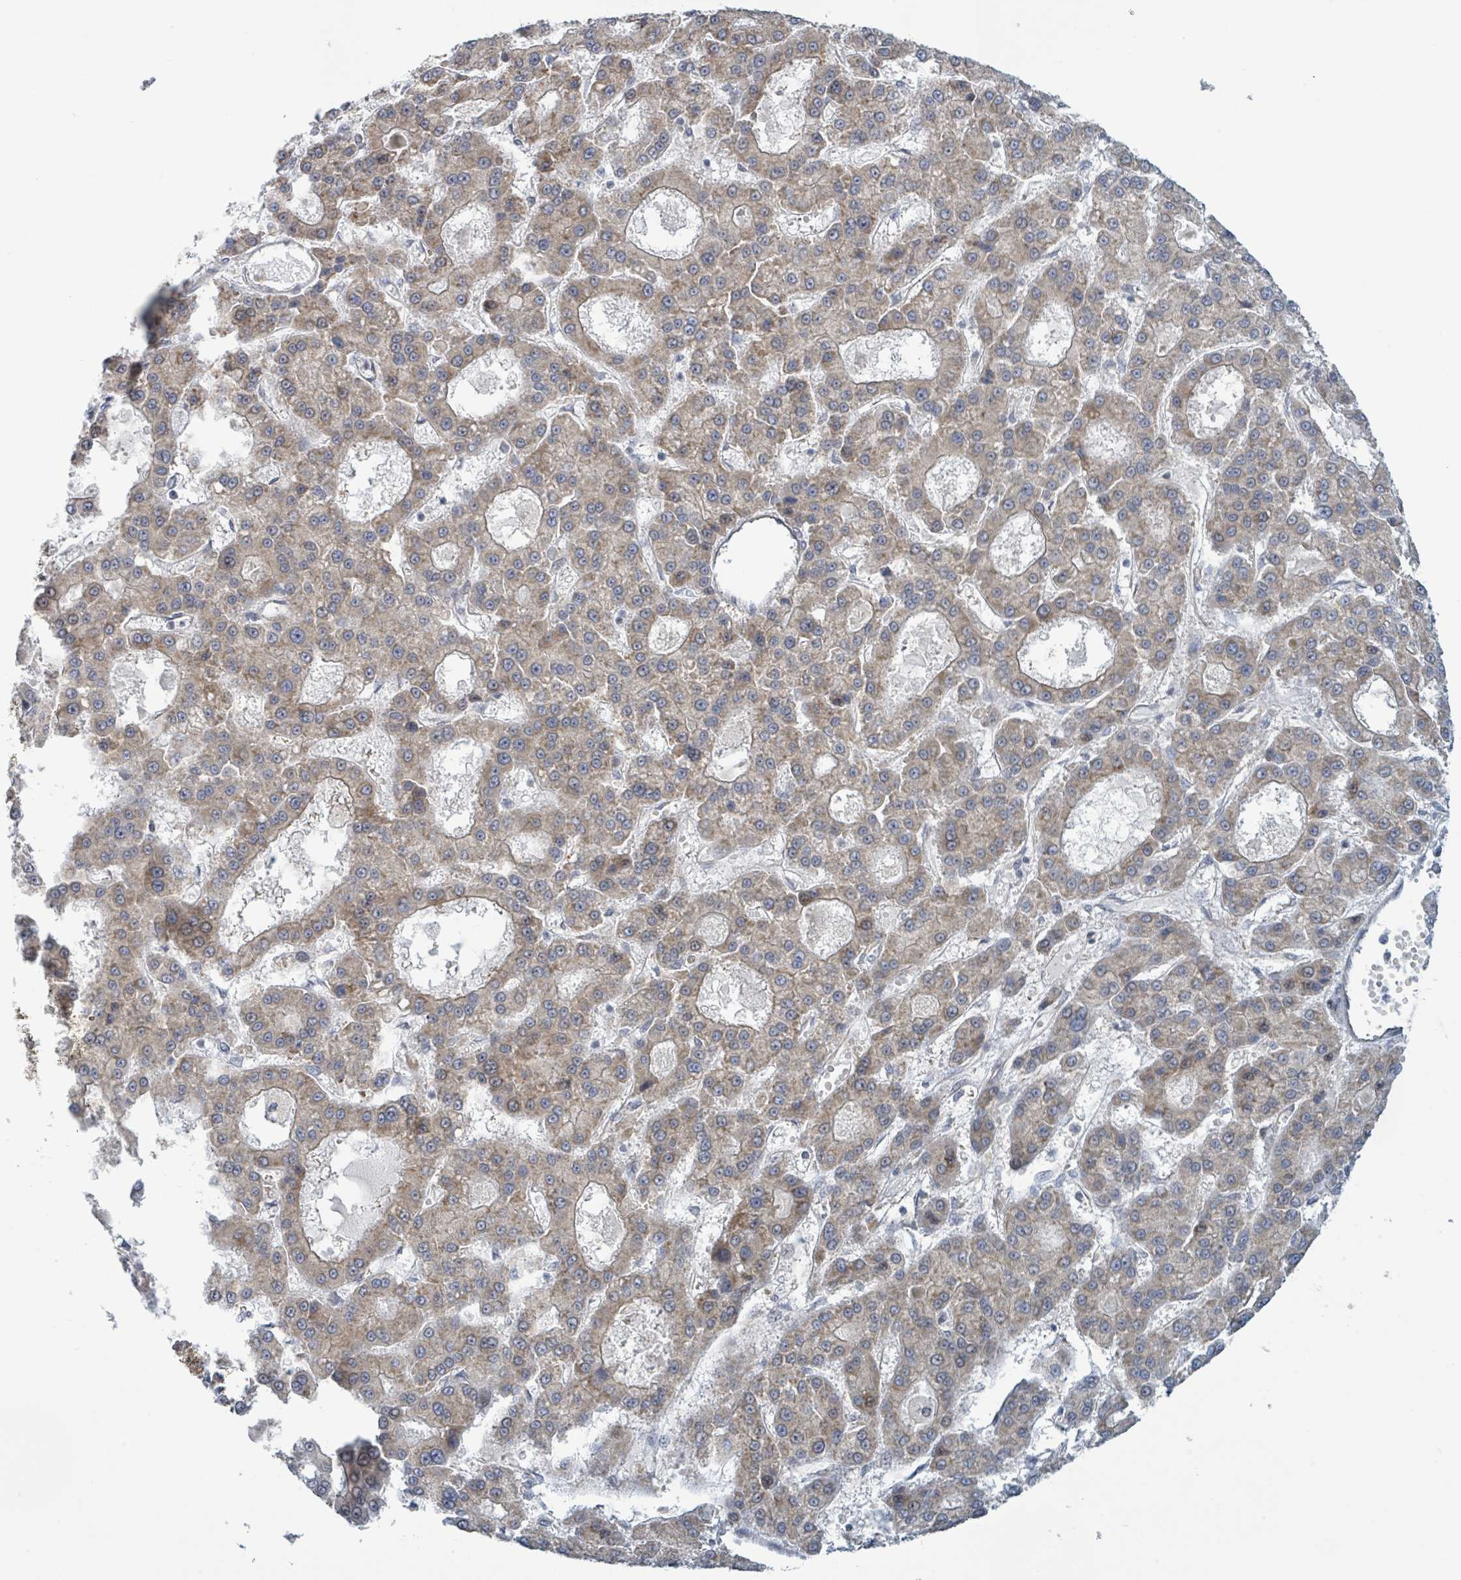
{"staining": {"intensity": "moderate", "quantity": ">75%", "location": "cytoplasmic/membranous"}, "tissue": "liver cancer", "cell_type": "Tumor cells", "image_type": "cancer", "snomed": [{"axis": "morphology", "description": "Carcinoma, Hepatocellular, NOS"}, {"axis": "topography", "description": "Liver"}], "caption": "A high-resolution micrograph shows IHC staining of liver cancer, which displays moderate cytoplasmic/membranous positivity in approximately >75% of tumor cells. Using DAB (brown) and hematoxylin (blue) stains, captured at high magnification using brightfield microscopy.", "gene": "RPL32", "patient": {"sex": "male", "age": 70}}